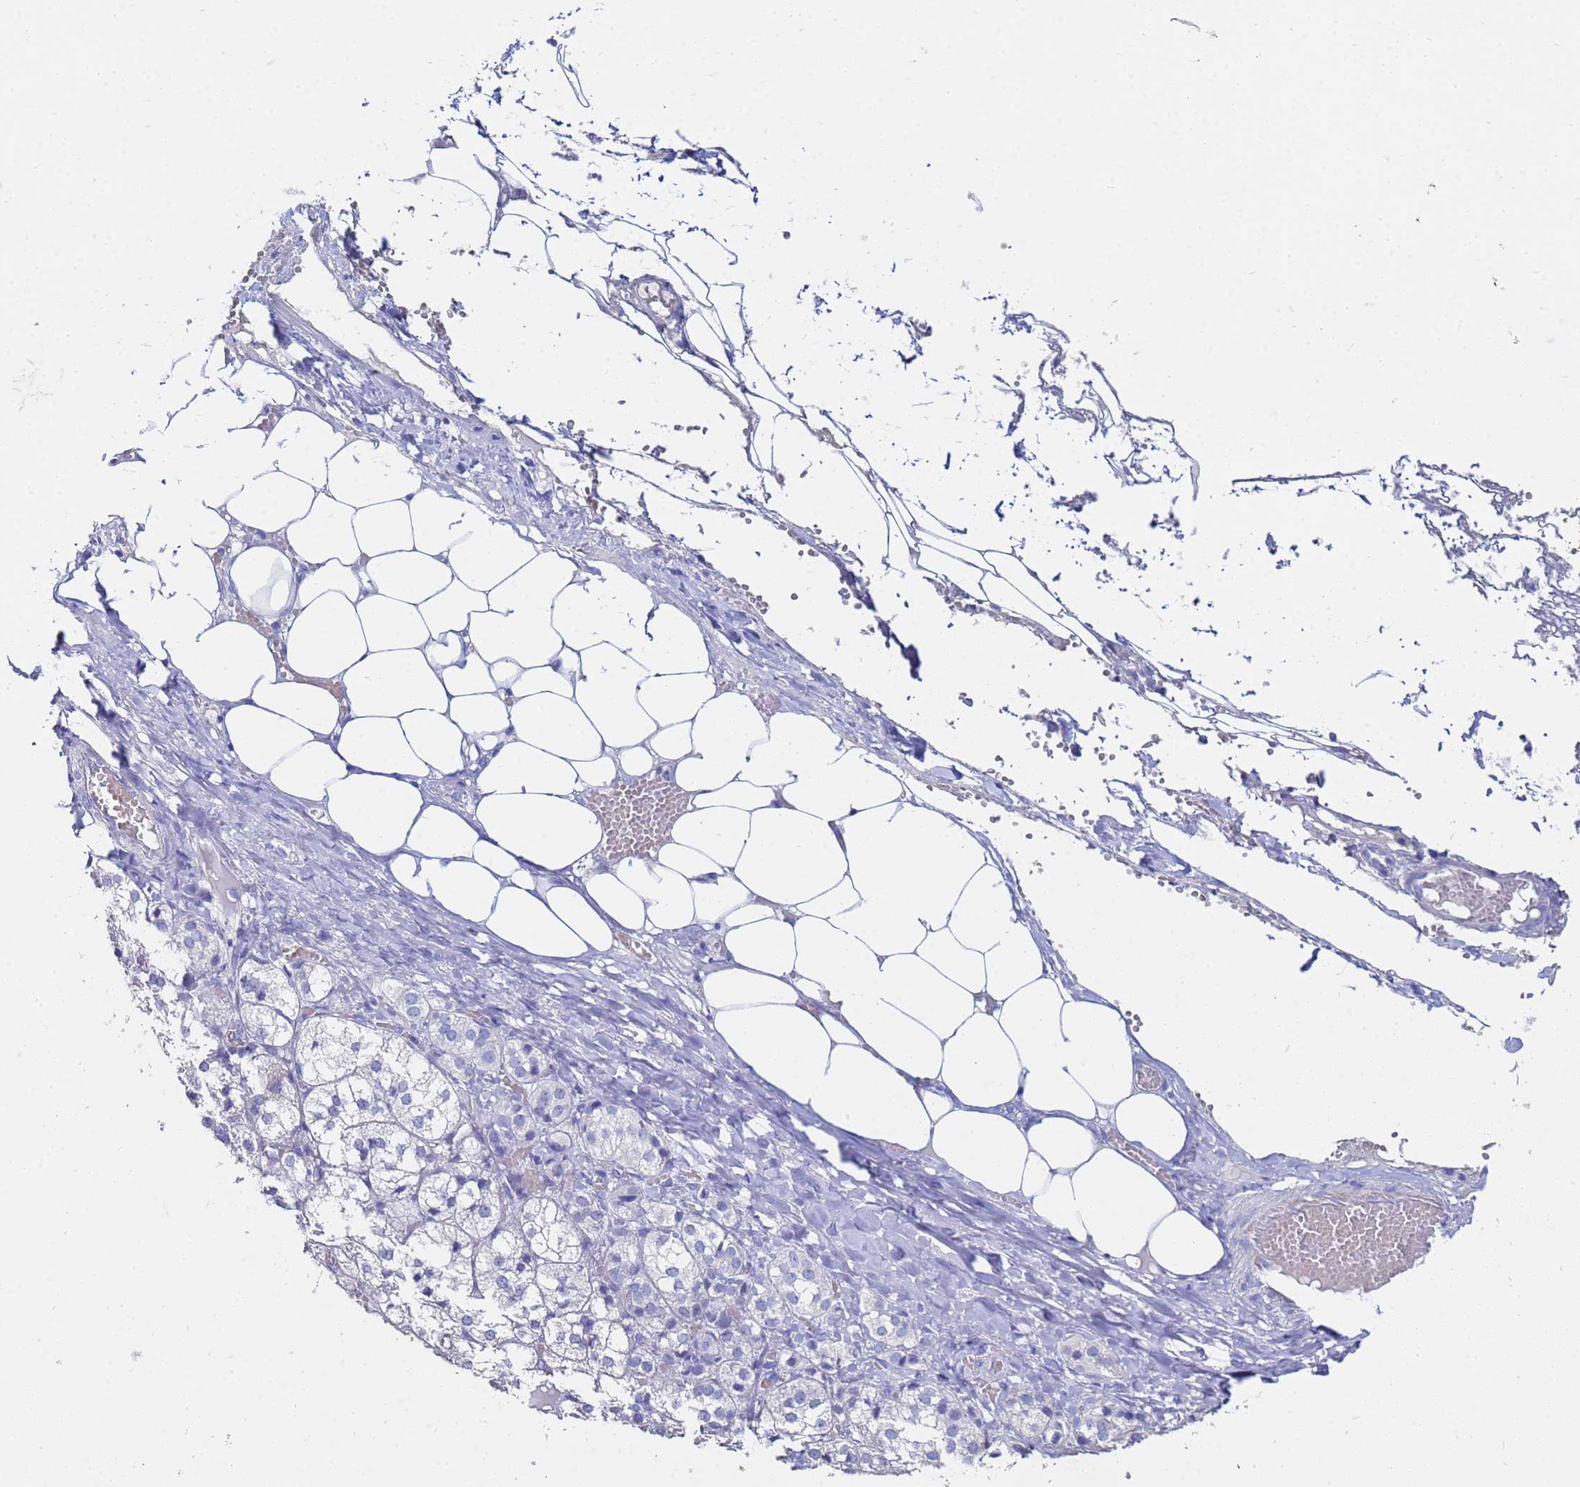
{"staining": {"intensity": "negative", "quantity": "none", "location": "none"}, "tissue": "adrenal gland", "cell_type": "Glandular cells", "image_type": "normal", "snomed": [{"axis": "morphology", "description": "Normal tissue, NOS"}, {"axis": "topography", "description": "Adrenal gland"}], "caption": "Histopathology image shows no significant protein positivity in glandular cells of benign adrenal gland. Nuclei are stained in blue.", "gene": "C2orf72", "patient": {"sex": "female", "age": 61}}